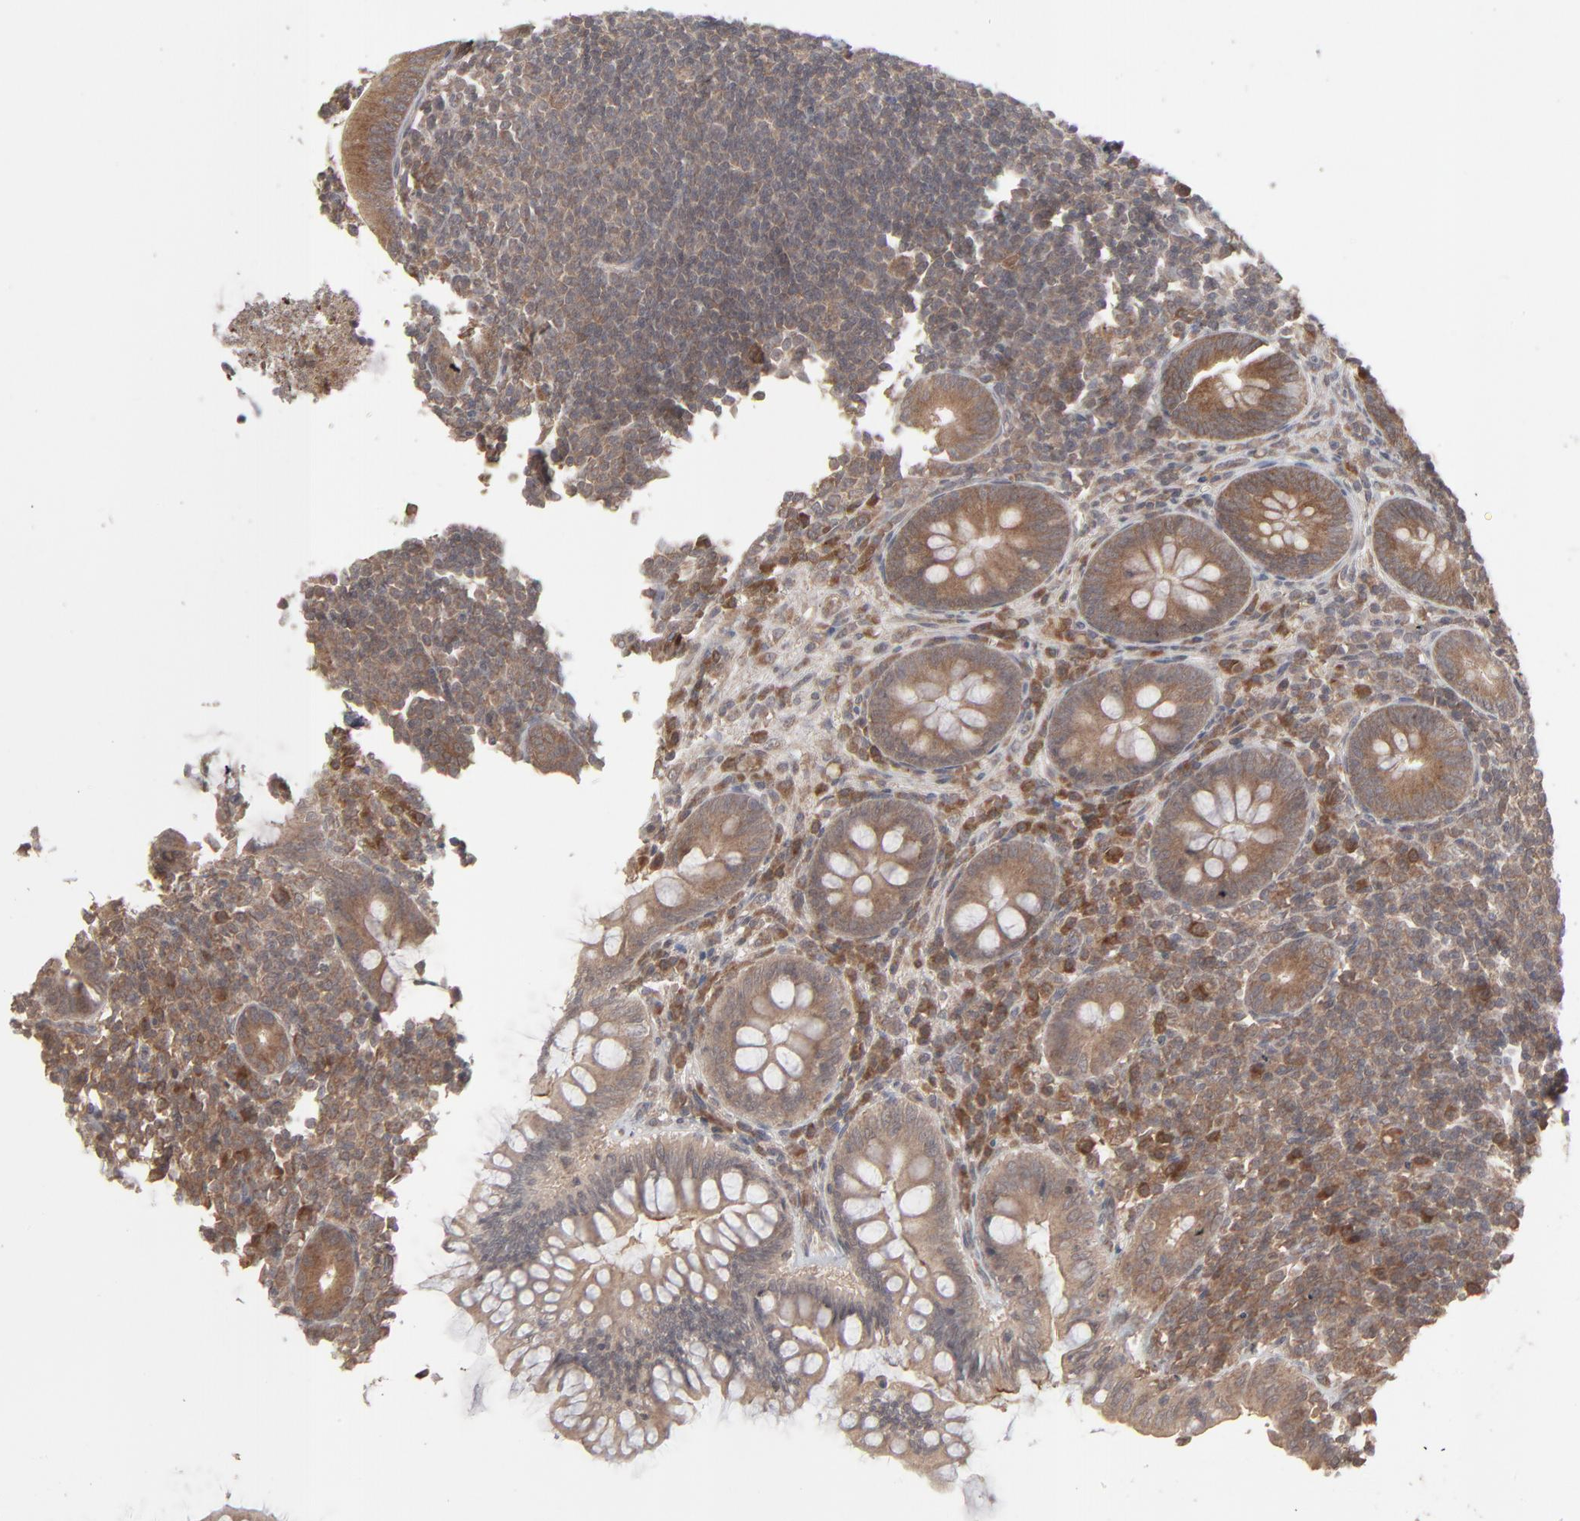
{"staining": {"intensity": "moderate", "quantity": ">75%", "location": "cytoplasmic/membranous,nuclear"}, "tissue": "appendix", "cell_type": "Glandular cells", "image_type": "normal", "snomed": [{"axis": "morphology", "description": "Normal tissue, NOS"}, {"axis": "topography", "description": "Appendix"}], "caption": "An image of human appendix stained for a protein exhibits moderate cytoplasmic/membranous,nuclear brown staining in glandular cells. (brown staining indicates protein expression, while blue staining denotes nuclei).", "gene": "SCFD1", "patient": {"sex": "female", "age": 66}}